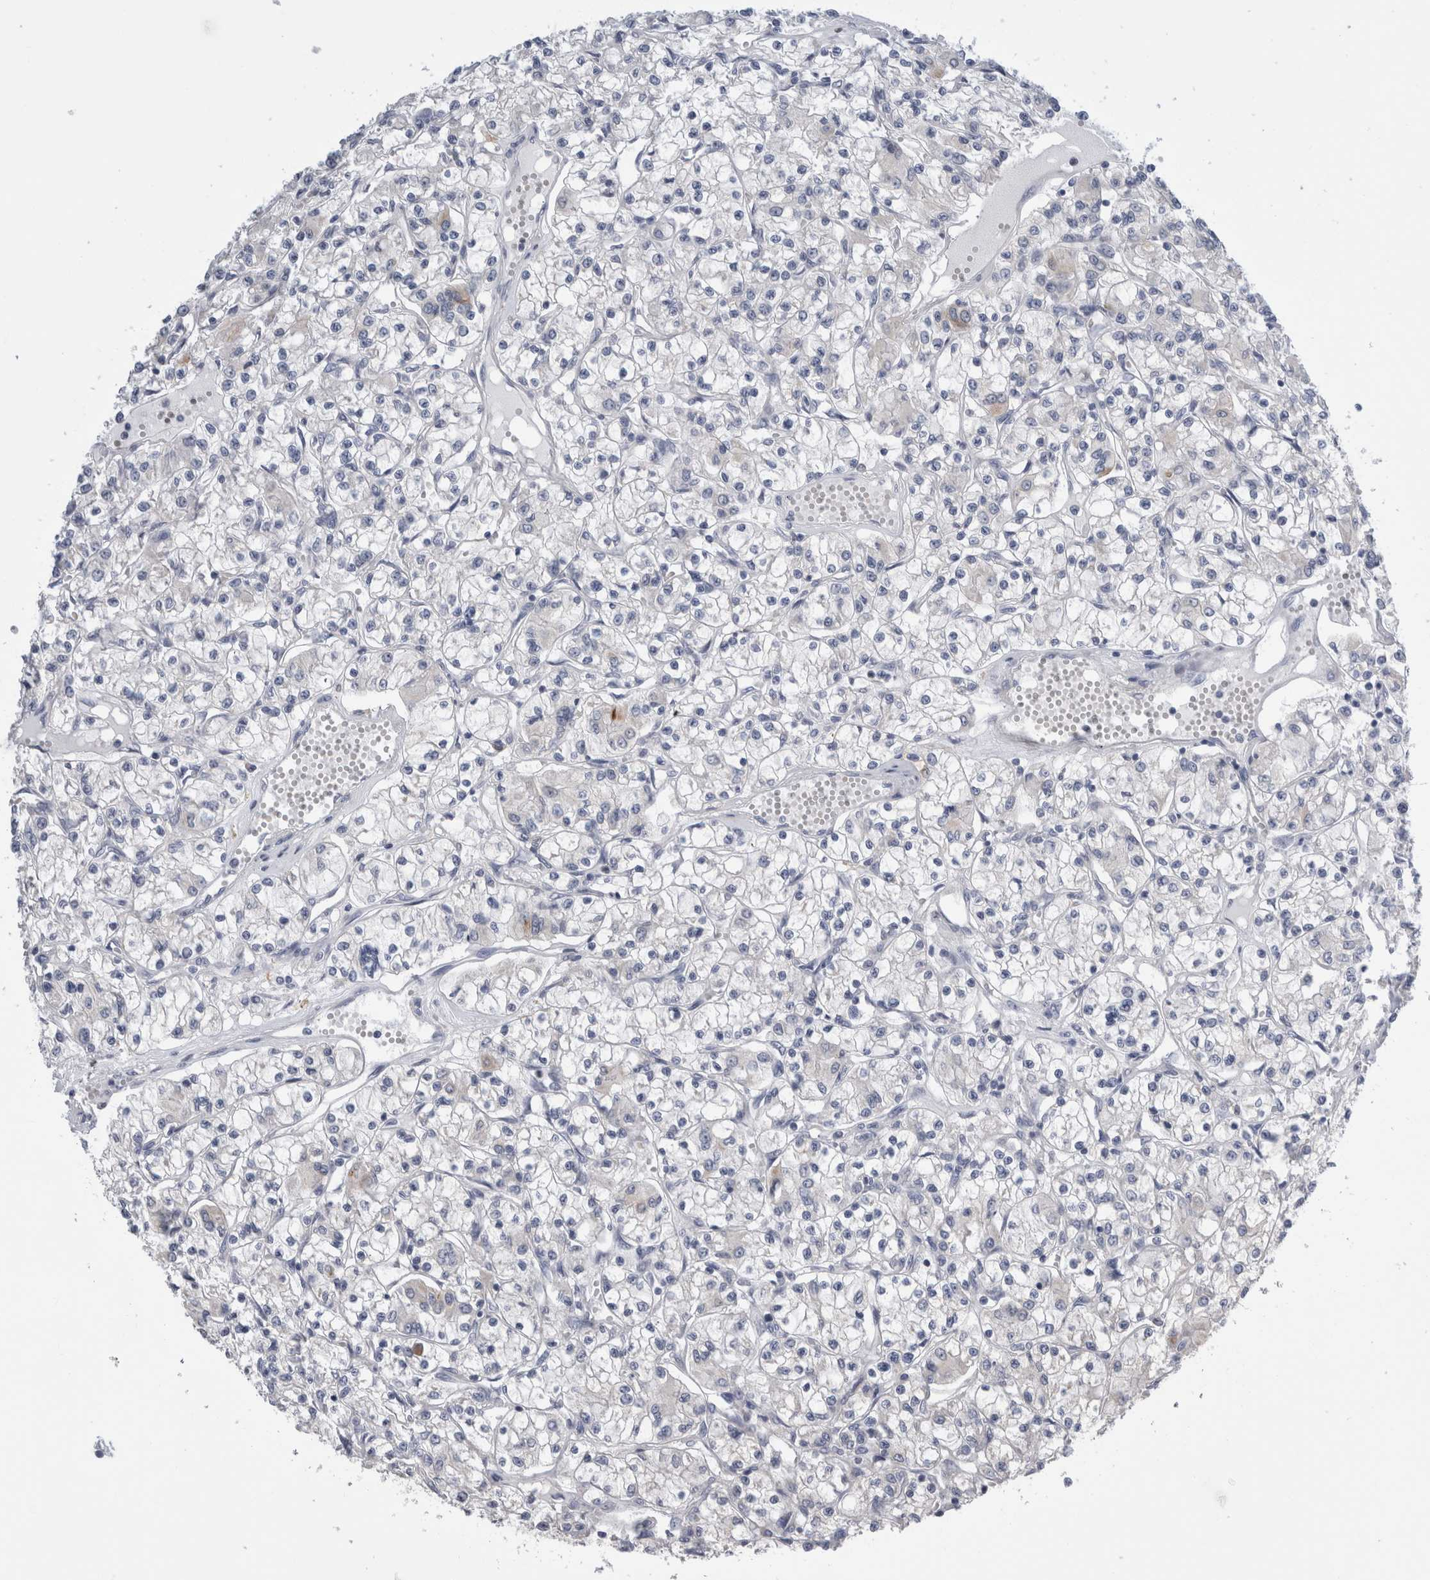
{"staining": {"intensity": "negative", "quantity": "none", "location": "none"}, "tissue": "renal cancer", "cell_type": "Tumor cells", "image_type": "cancer", "snomed": [{"axis": "morphology", "description": "Adenocarcinoma, NOS"}, {"axis": "topography", "description": "Kidney"}], "caption": "A high-resolution micrograph shows IHC staining of renal cancer, which exhibits no significant expression in tumor cells.", "gene": "SLC20A2", "patient": {"sex": "female", "age": 59}}